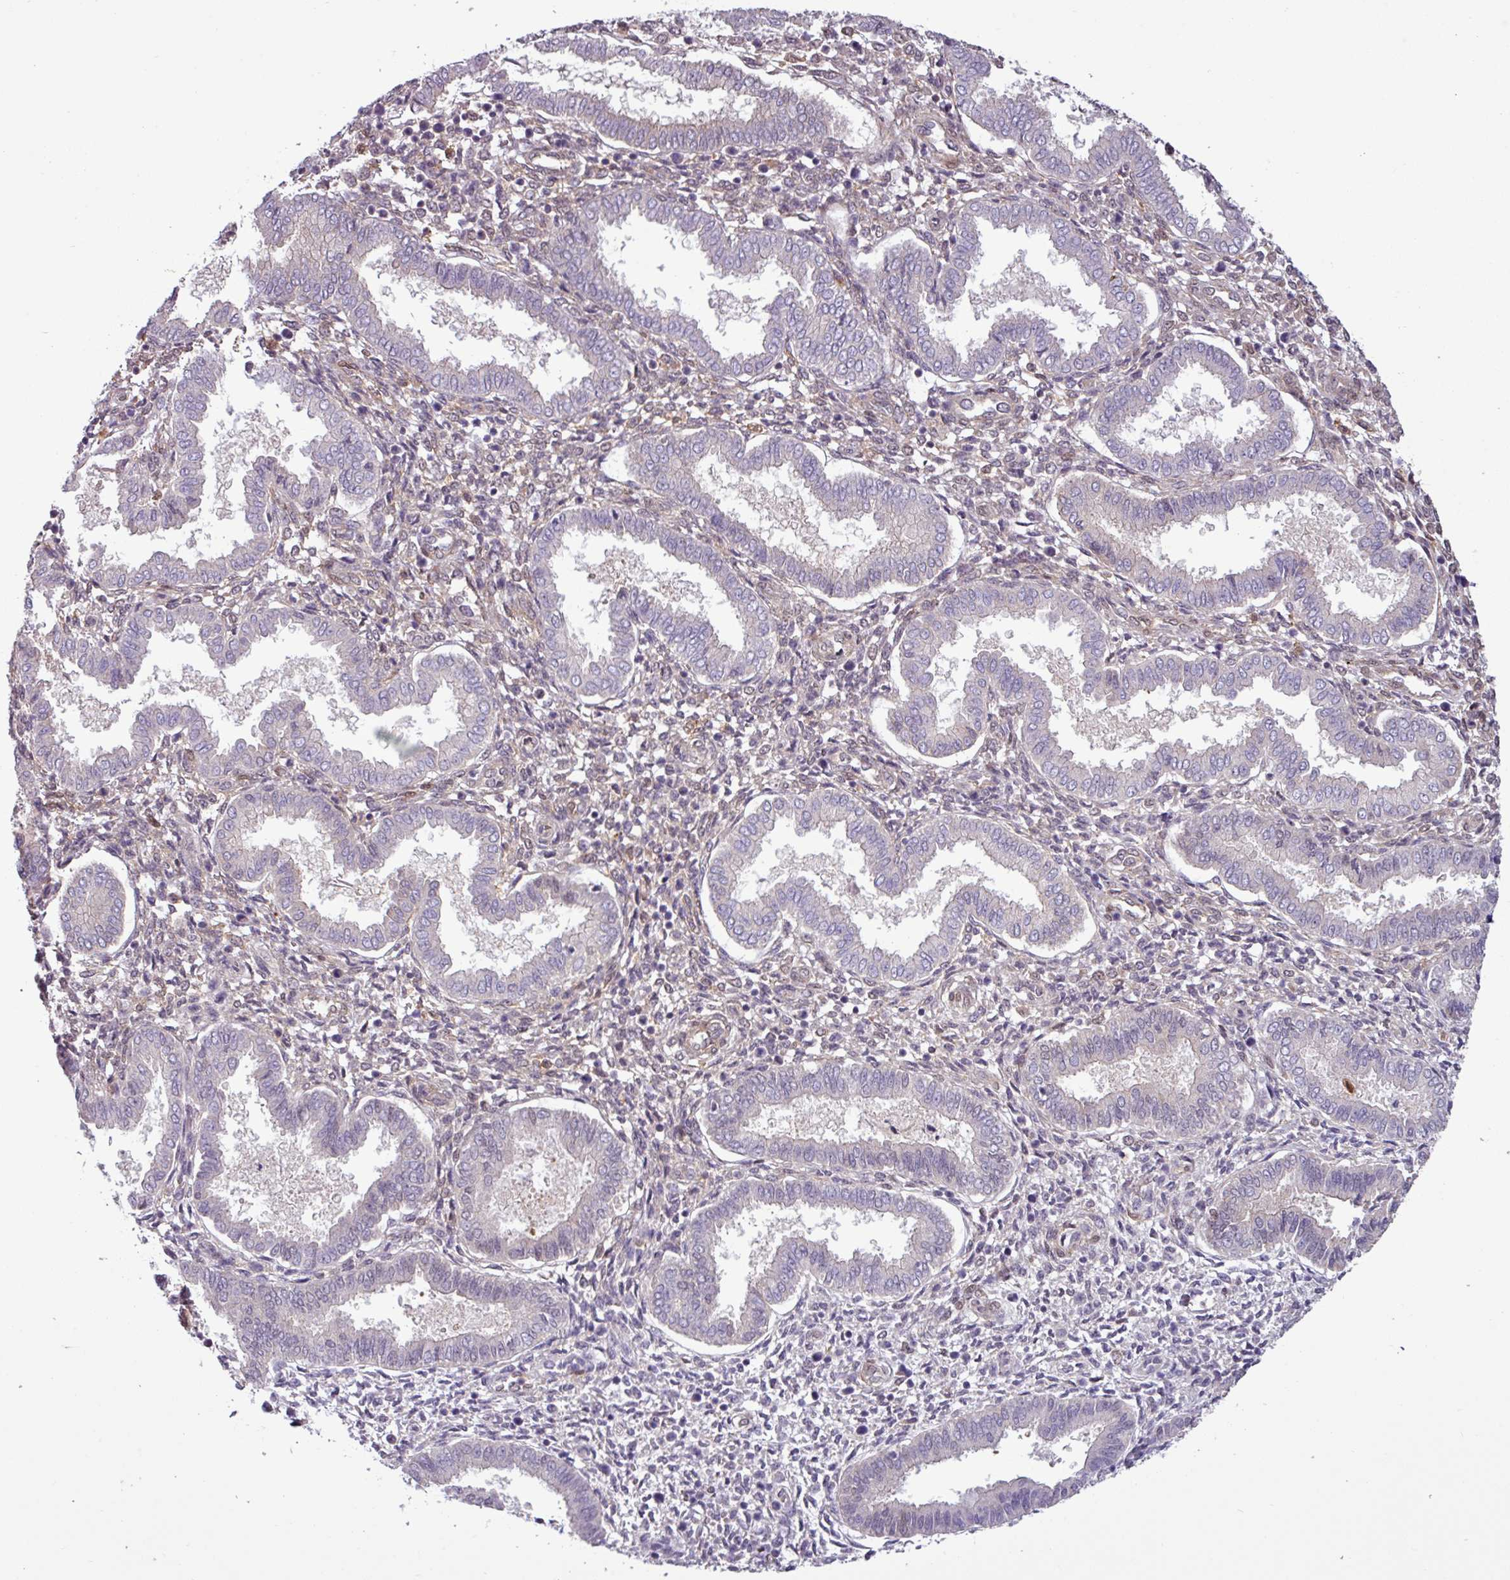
{"staining": {"intensity": "moderate", "quantity": "25%-75%", "location": "cytoplasmic/membranous"}, "tissue": "endometrium", "cell_type": "Cells in endometrial stroma", "image_type": "normal", "snomed": [{"axis": "morphology", "description": "Normal tissue, NOS"}, {"axis": "topography", "description": "Endometrium"}], "caption": "Immunohistochemical staining of normal human endometrium displays moderate cytoplasmic/membranous protein staining in approximately 25%-75% of cells in endometrial stroma.", "gene": "SH3BGRL", "patient": {"sex": "female", "age": 24}}